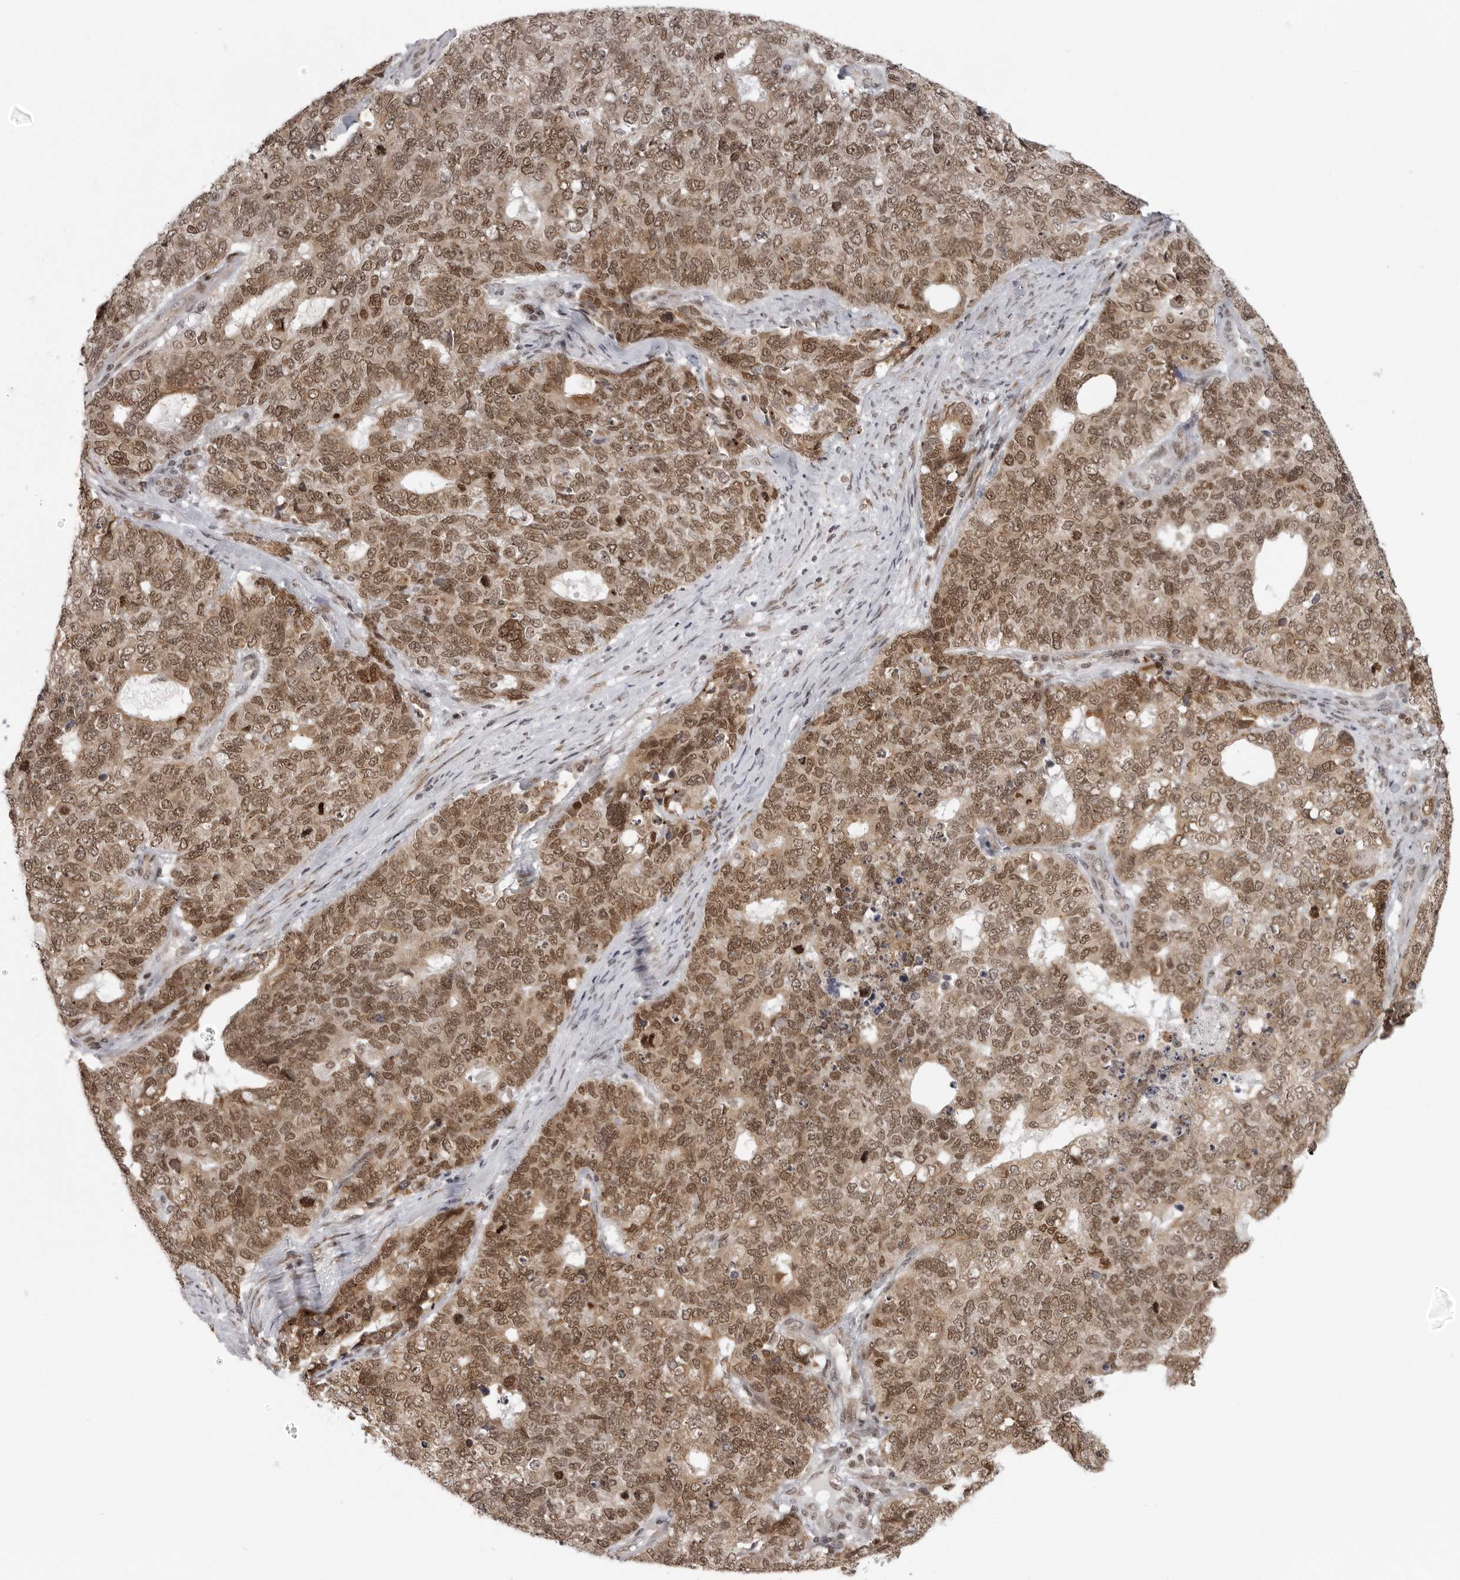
{"staining": {"intensity": "moderate", "quantity": ">75%", "location": "cytoplasmic/membranous,nuclear"}, "tissue": "cervical cancer", "cell_type": "Tumor cells", "image_type": "cancer", "snomed": [{"axis": "morphology", "description": "Squamous cell carcinoma, NOS"}, {"axis": "topography", "description": "Cervix"}], "caption": "The immunohistochemical stain highlights moderate cytoplasmic/membranous and nuclear staining in tumor cells of cervical squamous cell carcinoma tissue.", "gene": "PRDM10", "patient": {"sex": "female", "age": 63}}